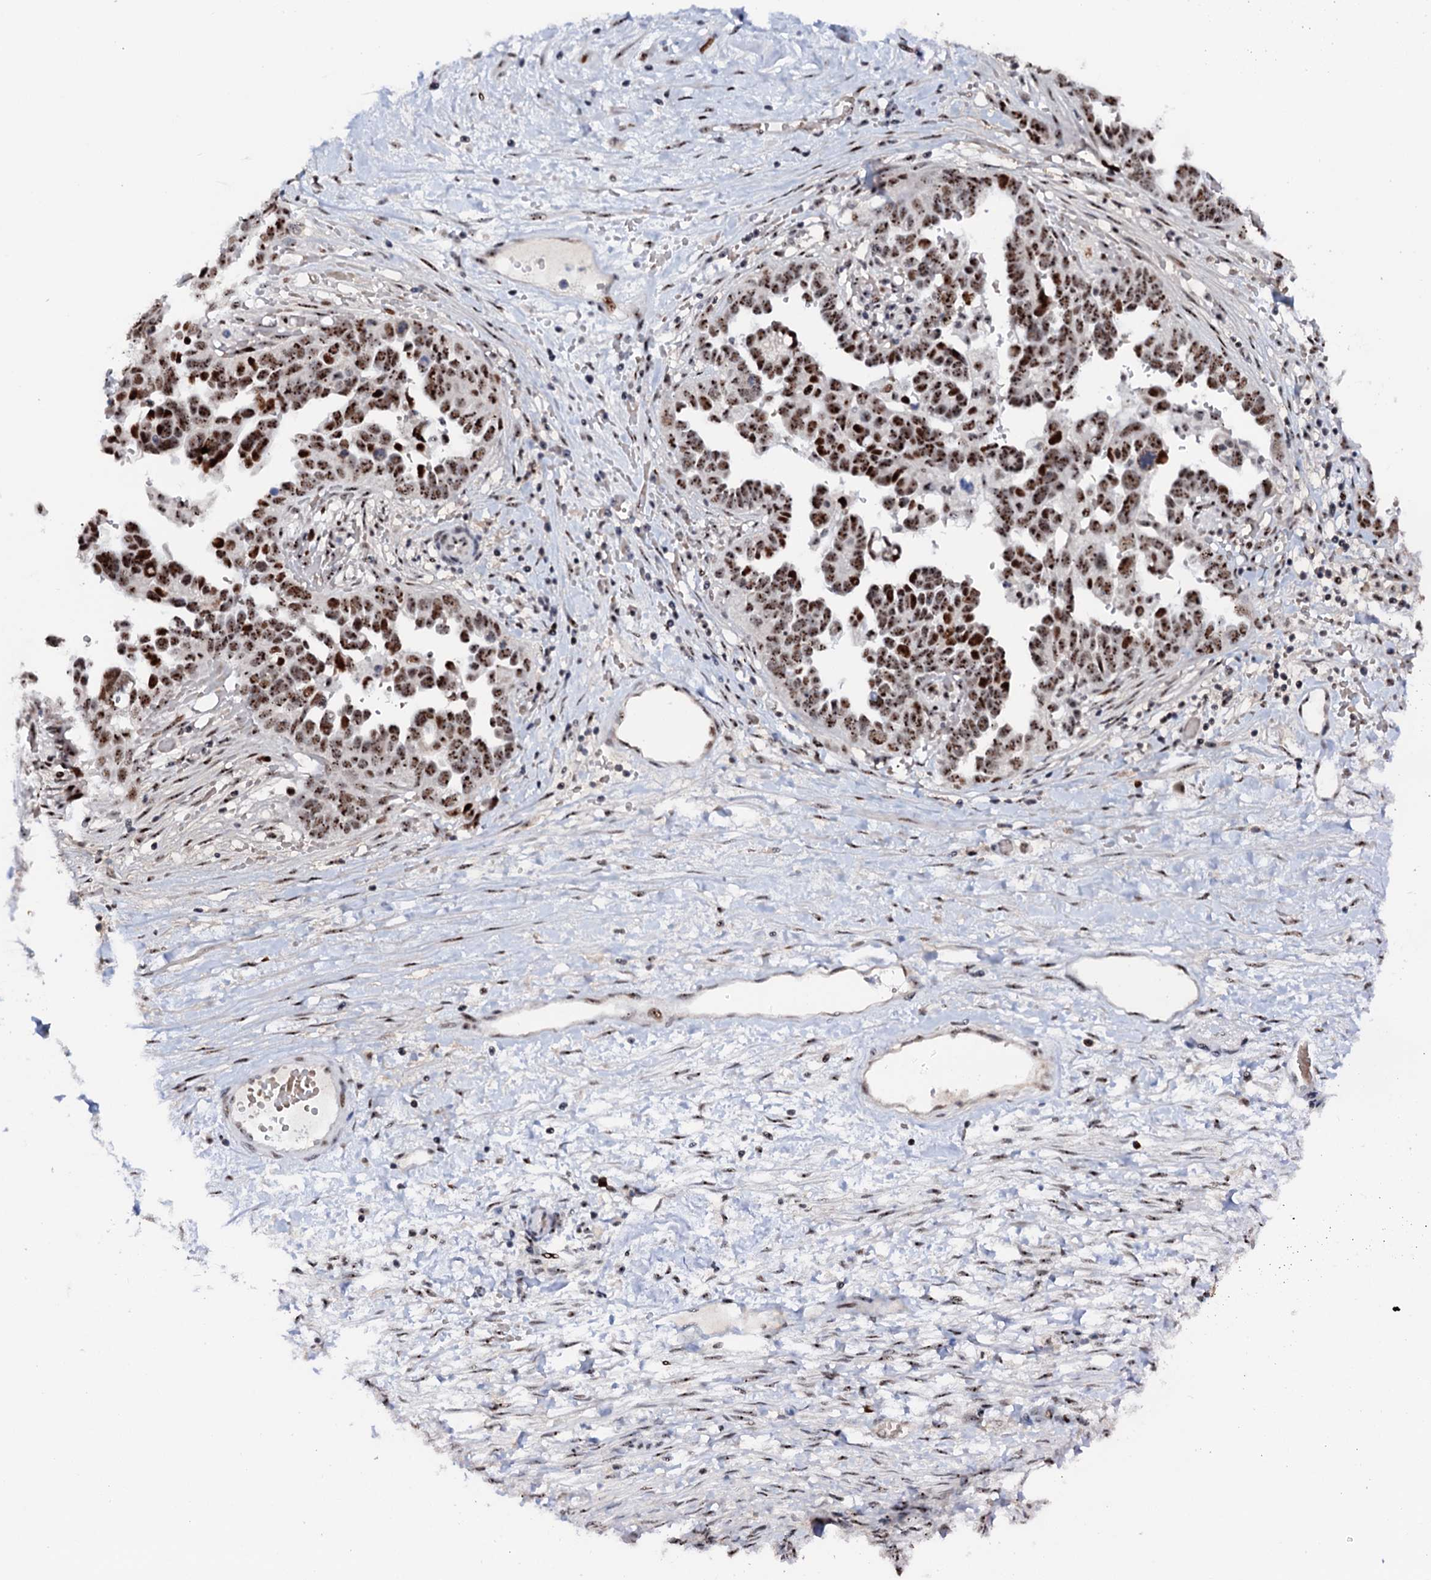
{"staining": {"intensity": "moderate", "quantity": ">75%", "location": "nuclear"}, "tissue": "ovarian cancer", "cell_type": "Tumor cells", "image_type": "cancer", "snomed": [{"axis": "morphology", "description": "Cystadenocarcinoma, serous, NOS"}, {"axis": "topography", "description": "Ovary"}], "caption": "Tumor cells reveal medium levels of moderate nuclear staining in about >75% of cells in human serous cystadenocarcinoma (ovarian).", "gene": "NEUROG3", "patient": {"sex": "female", "age": 54}}